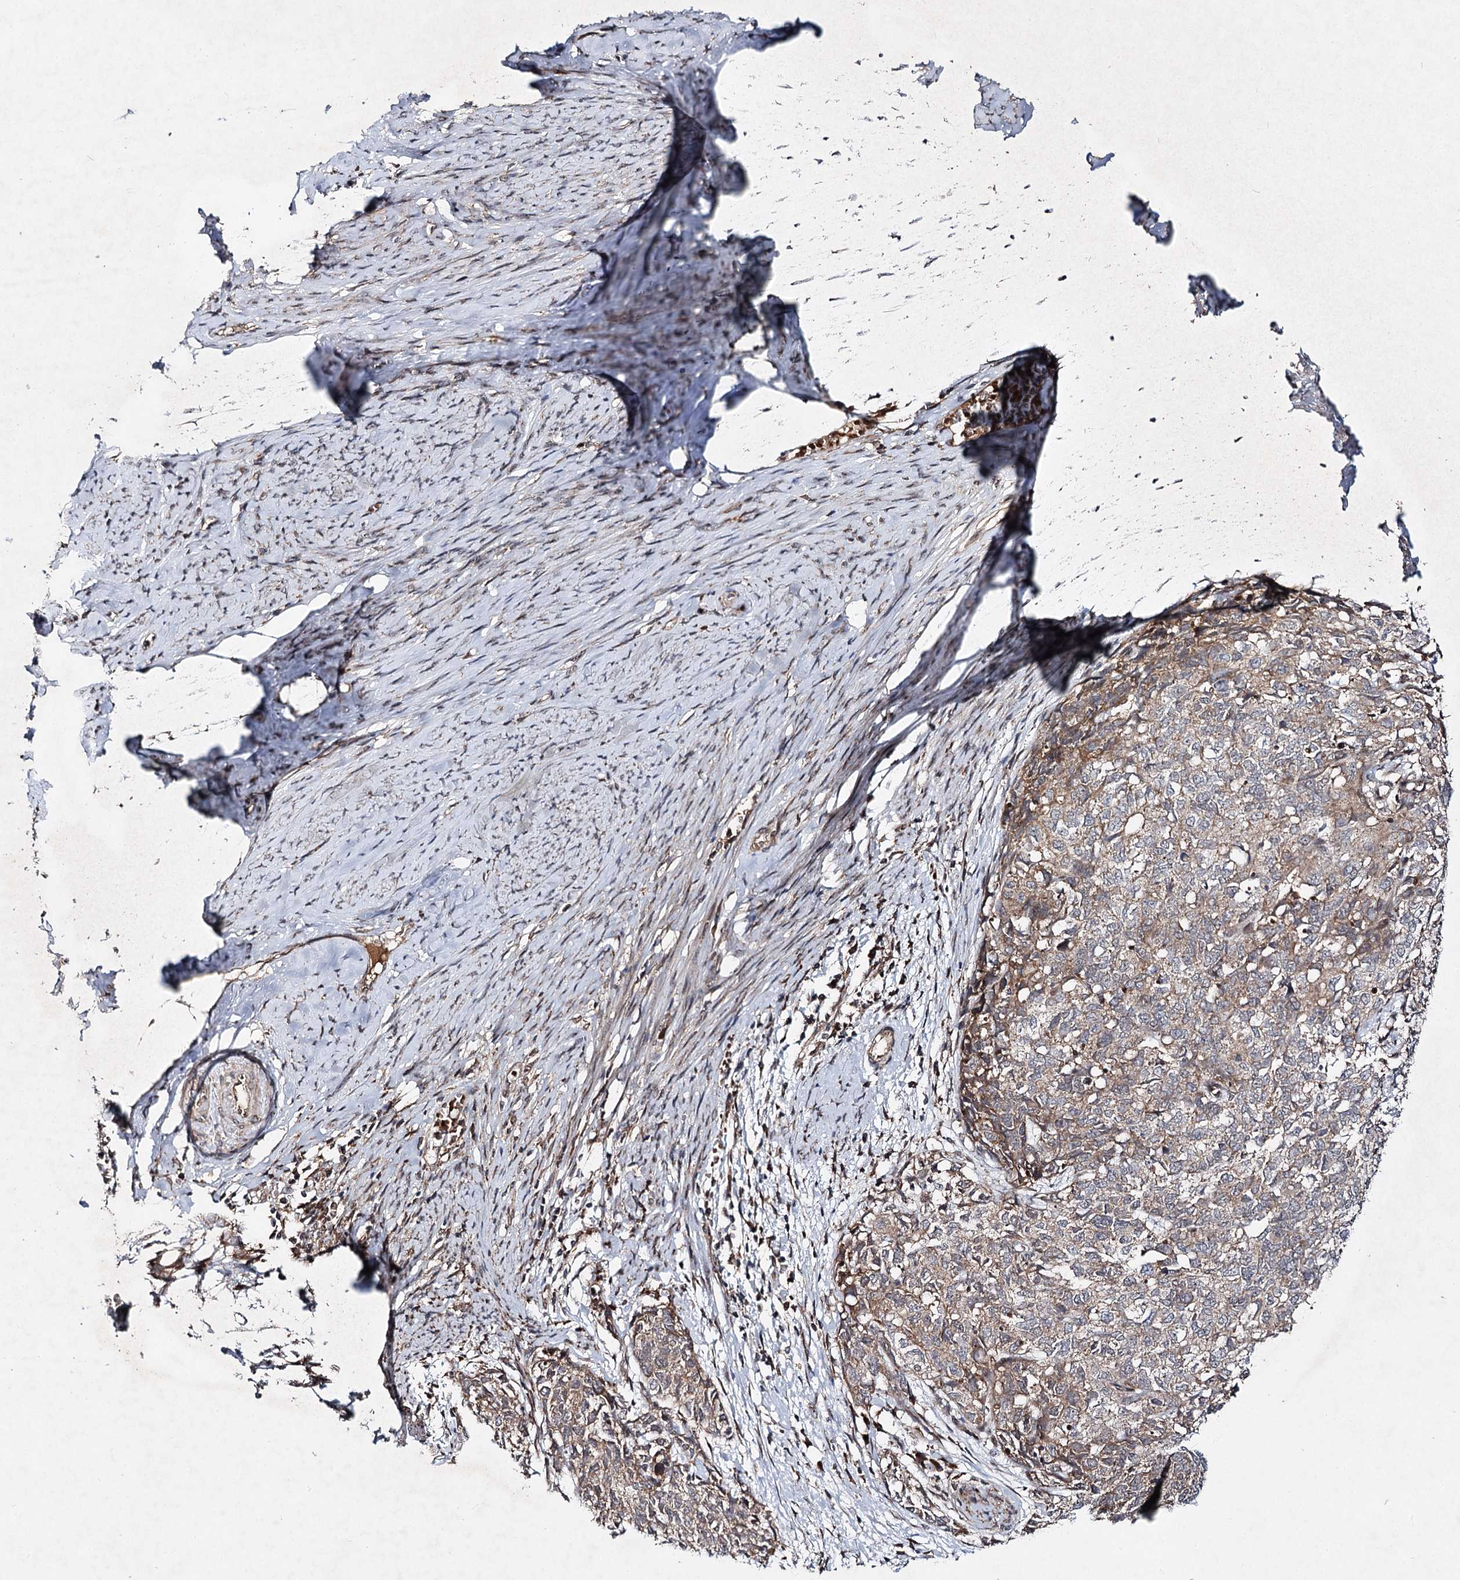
{"staining": {"intensity": "moderate", "quantity": "<25%", "location": "cytoplasmic/membranous"}, "tissue": "cervical cancer", "cell_type": "Tumor cells", "image_type": "cancer", "snomed": [{"axis": "morphology", "description": "Squamous cell carcinoma, NOS"}, {"axis": "topography", "description": "Cervix"}], "caption": "Protein expression analysis of squamous cell carcinoma (cervical) reveals moderate cytoplasmic/membranous staining in about <25% of tumor cells.", "gene": "MSANTD2", "patient": {"sex": "female", "age": 63}}